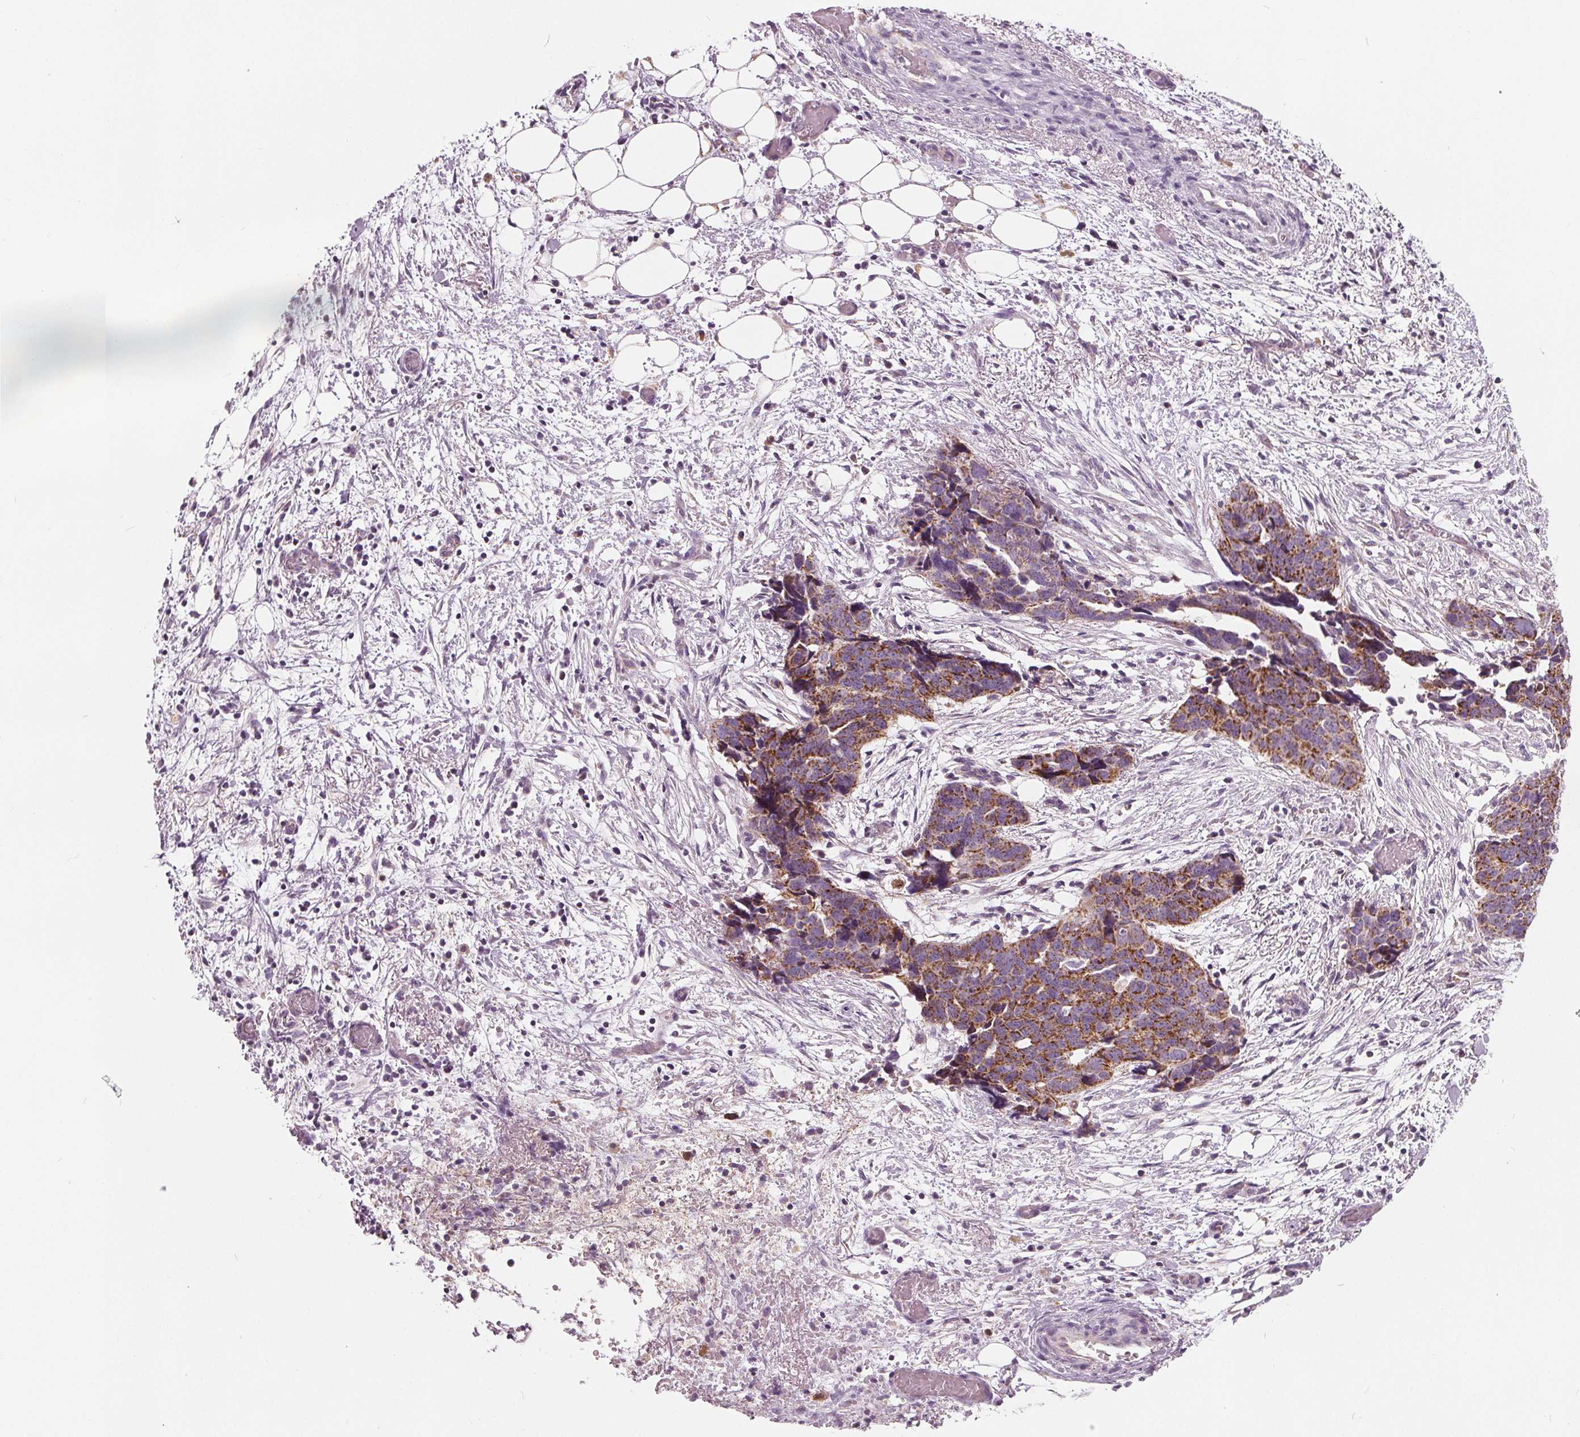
{"staining": {"intensity": "moderate", "quantity": ">75%", "location": "cytoplasmic/membranous"}, "tissue": "ovarian cancer", "cell_type": "Tumor cells", "image_type": "cancer", "snomed": [{"axis": "morphology", "description": "Cystadenocarcinoma, serous, NOS"}, {"axis": "topography", "description": "Ovary"}], "caption": "Ovarian cancer (serous cystadenocarcinoma) was stained to show a protein in brown. There is medium levels of moderate cytoplasmic/membranous expression in about >75% of tumor cells.", "gene": "ECI2", "patient": {"sex": "female", "age": 69}}